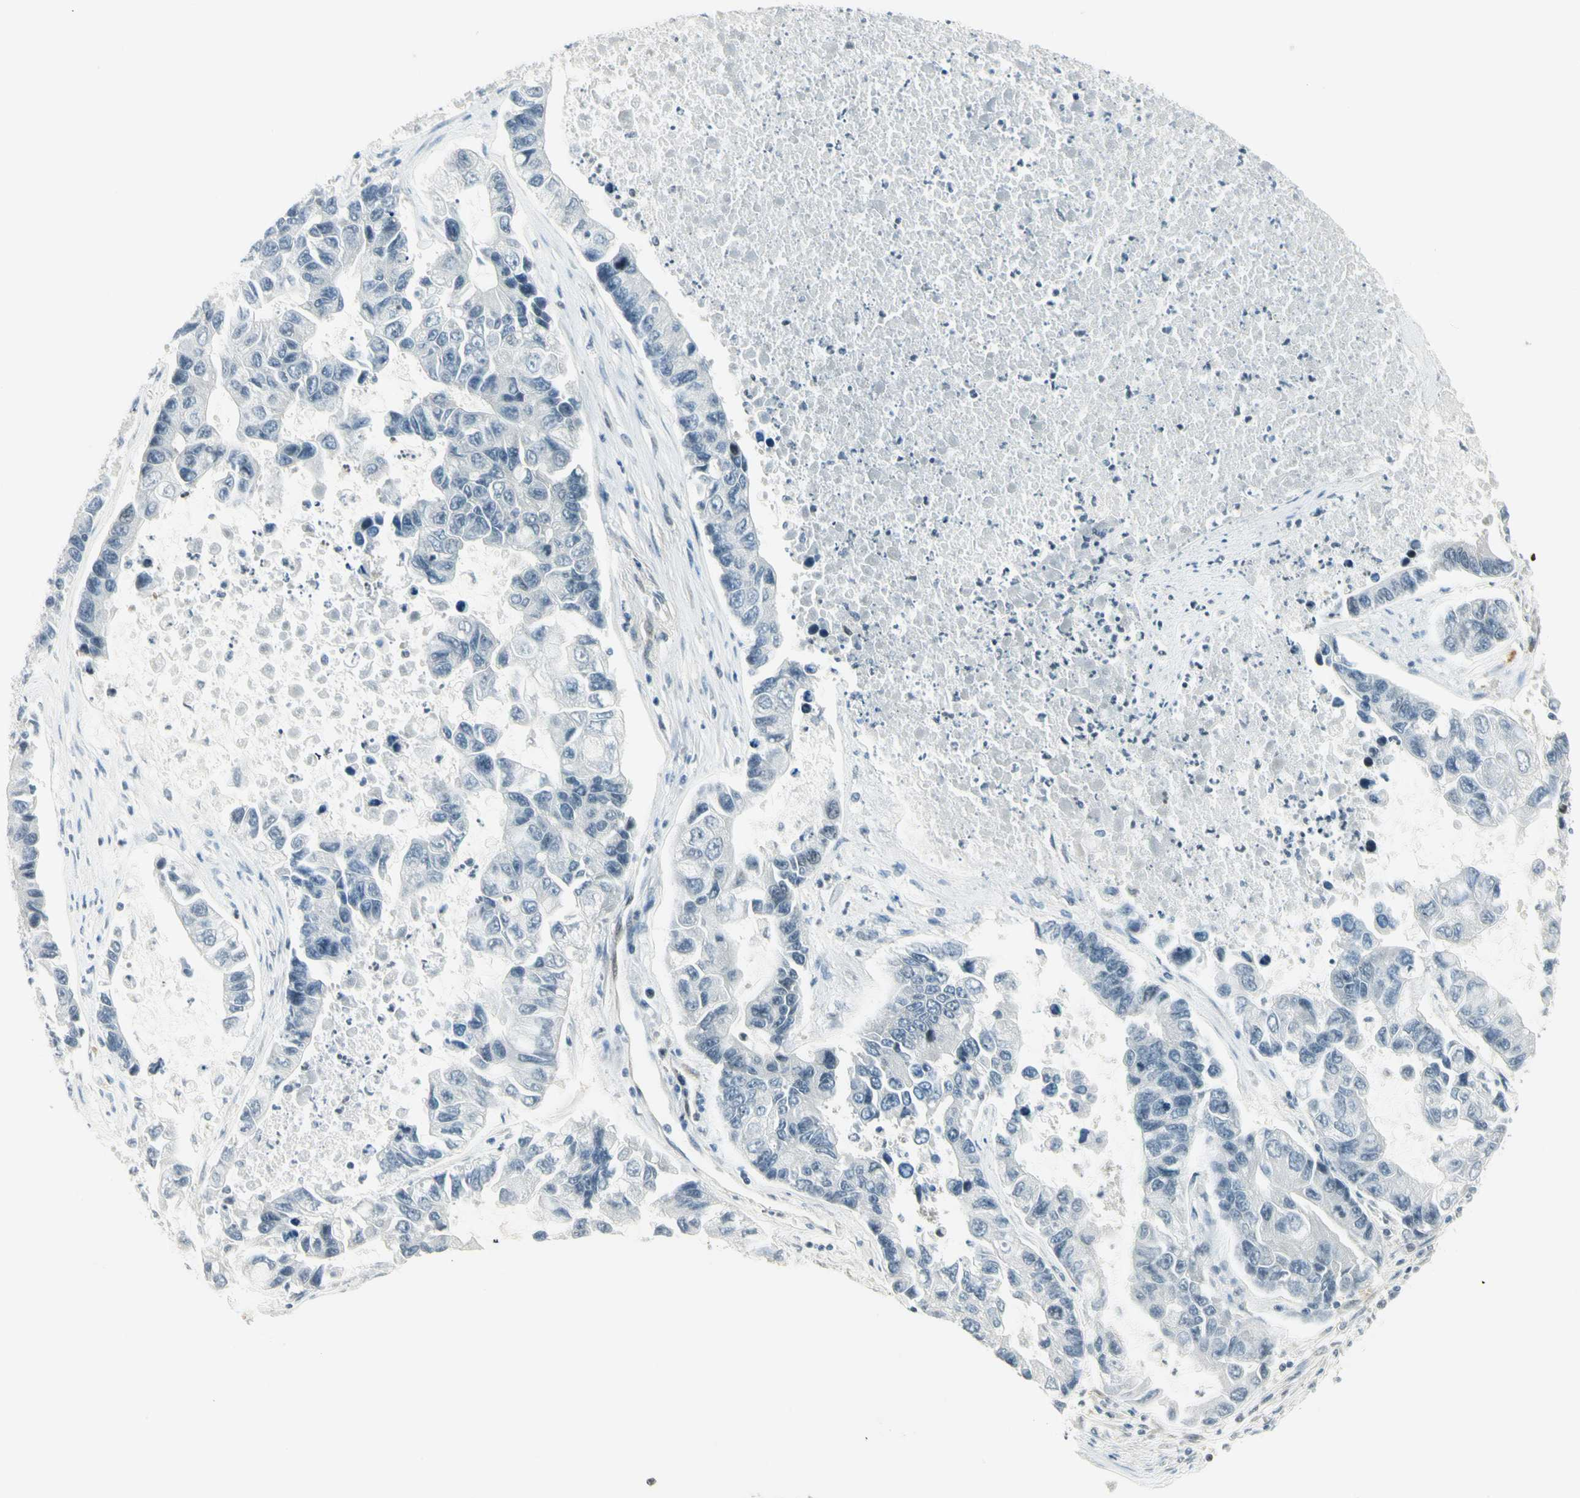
{"staining": {"intensity": "negative", "quantity": "none", "location": "none"}, "tissue": "lung cancer", "cell_type": "Tumor cells", "image_type": "cancer", "snomed": [{"axis": "morphology", "description": "Adenocarcinoma, NOS"}, {"axis": "topography", "description": "Lung"}], "caption": "The image shows no significant expression in tumor cells of lung adenocarcinoma.", "gene": "TPT1", "patient": {"sex": "female", "age": 51}}